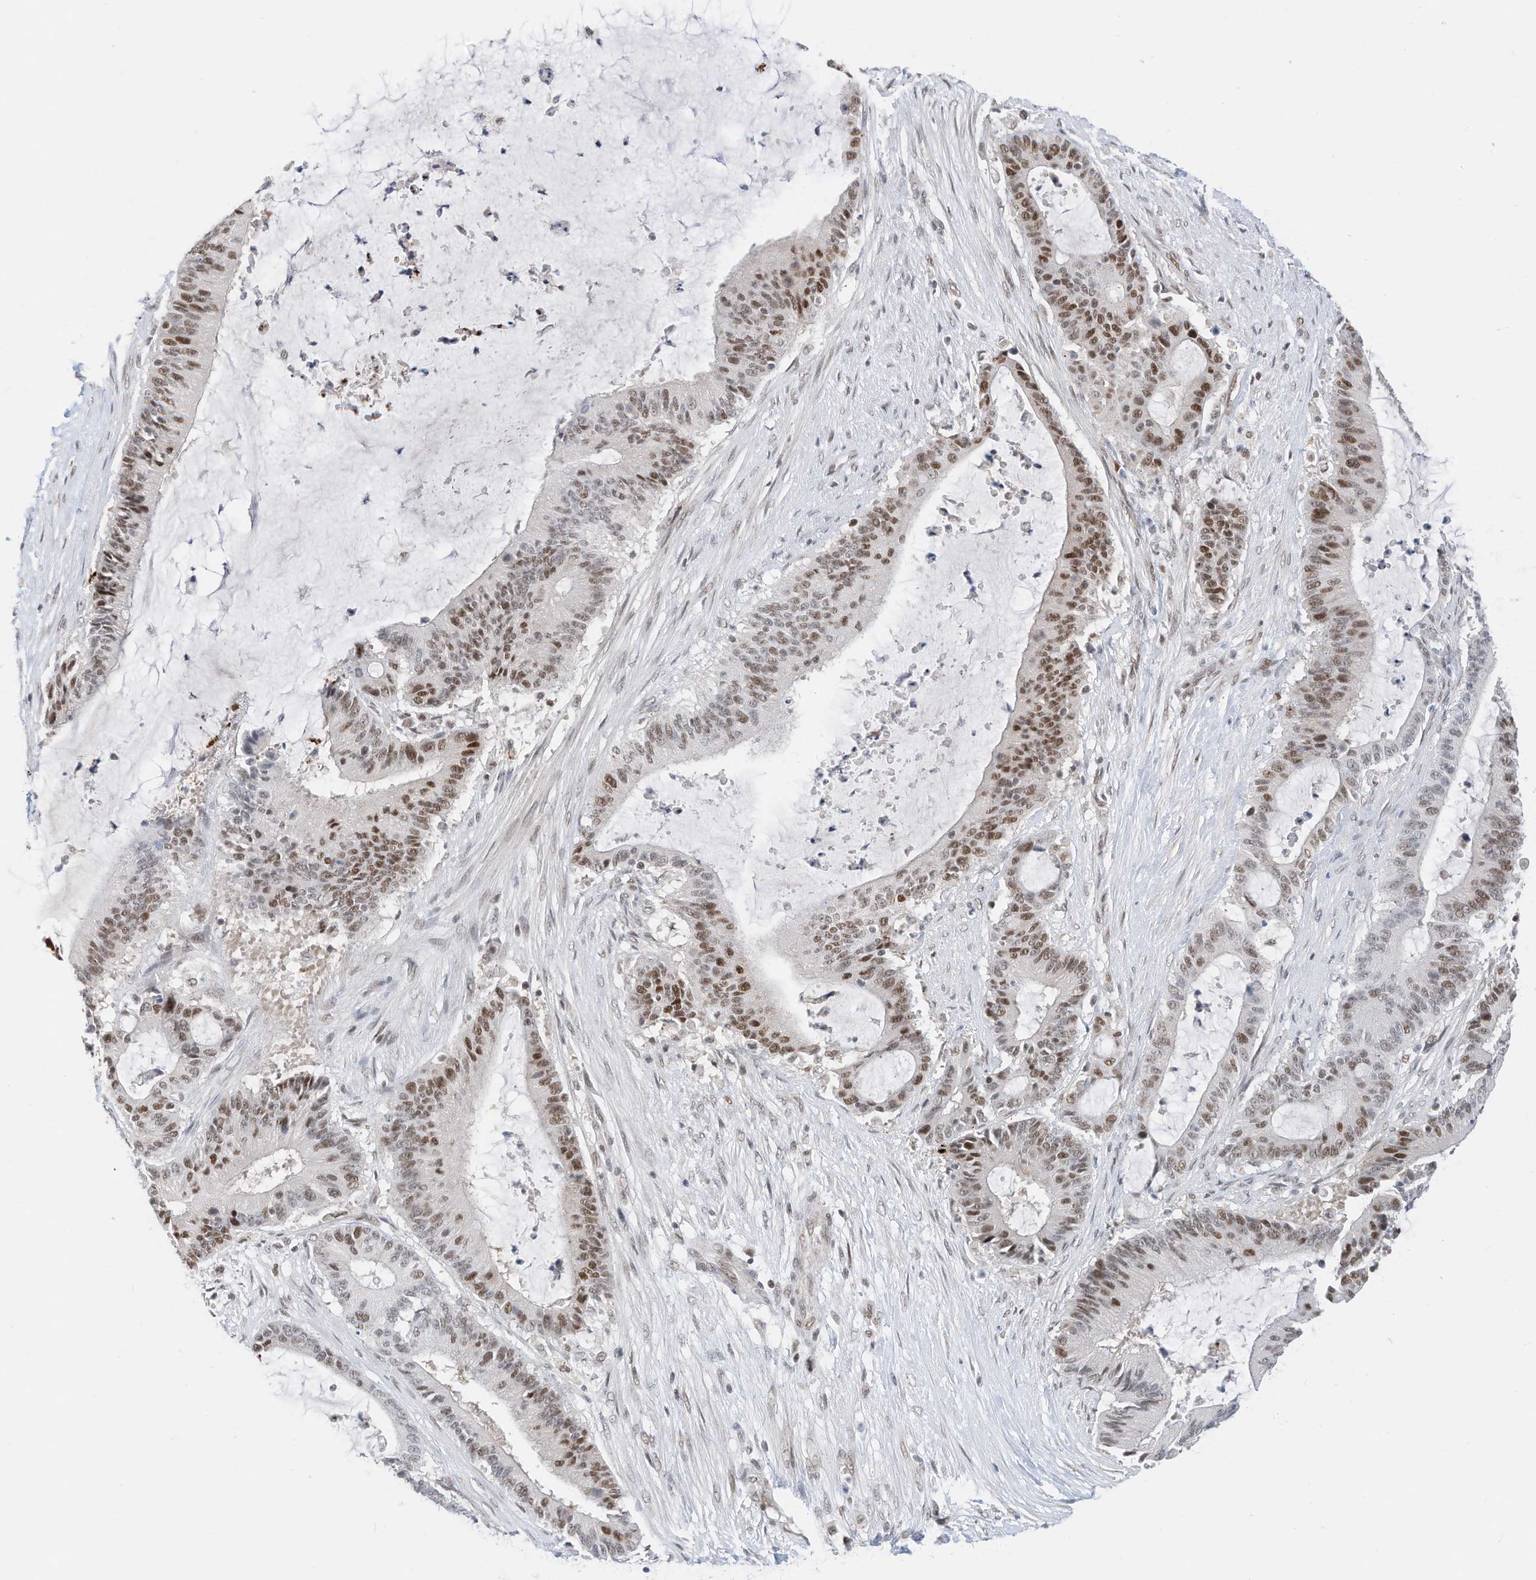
{"staining": {"intensity": "strong", "quantity": "25%-75%", "location": "nuclear"}, "tissue": "liver cancer", "cell_type": "Tumor cells", "image_type": "cancer", "snomed": [{"axis": "morphology", "description": "Normal tissue, NOS"}, {"axis": "morphology", "description": "Cholangiocarcinoma"}, {"axis": "topography", "description": "Liver"}, {"axis": "topography", "description": "Peripheral nerve tissue"}], "caption": "IHC of human liver cholangiocarcinoma reveals high levels of strong nuclear positivity in approximately 25%-75% of tumor cells.", "gene": "OGT", "patient": {"sex": "female", "age": 73}}